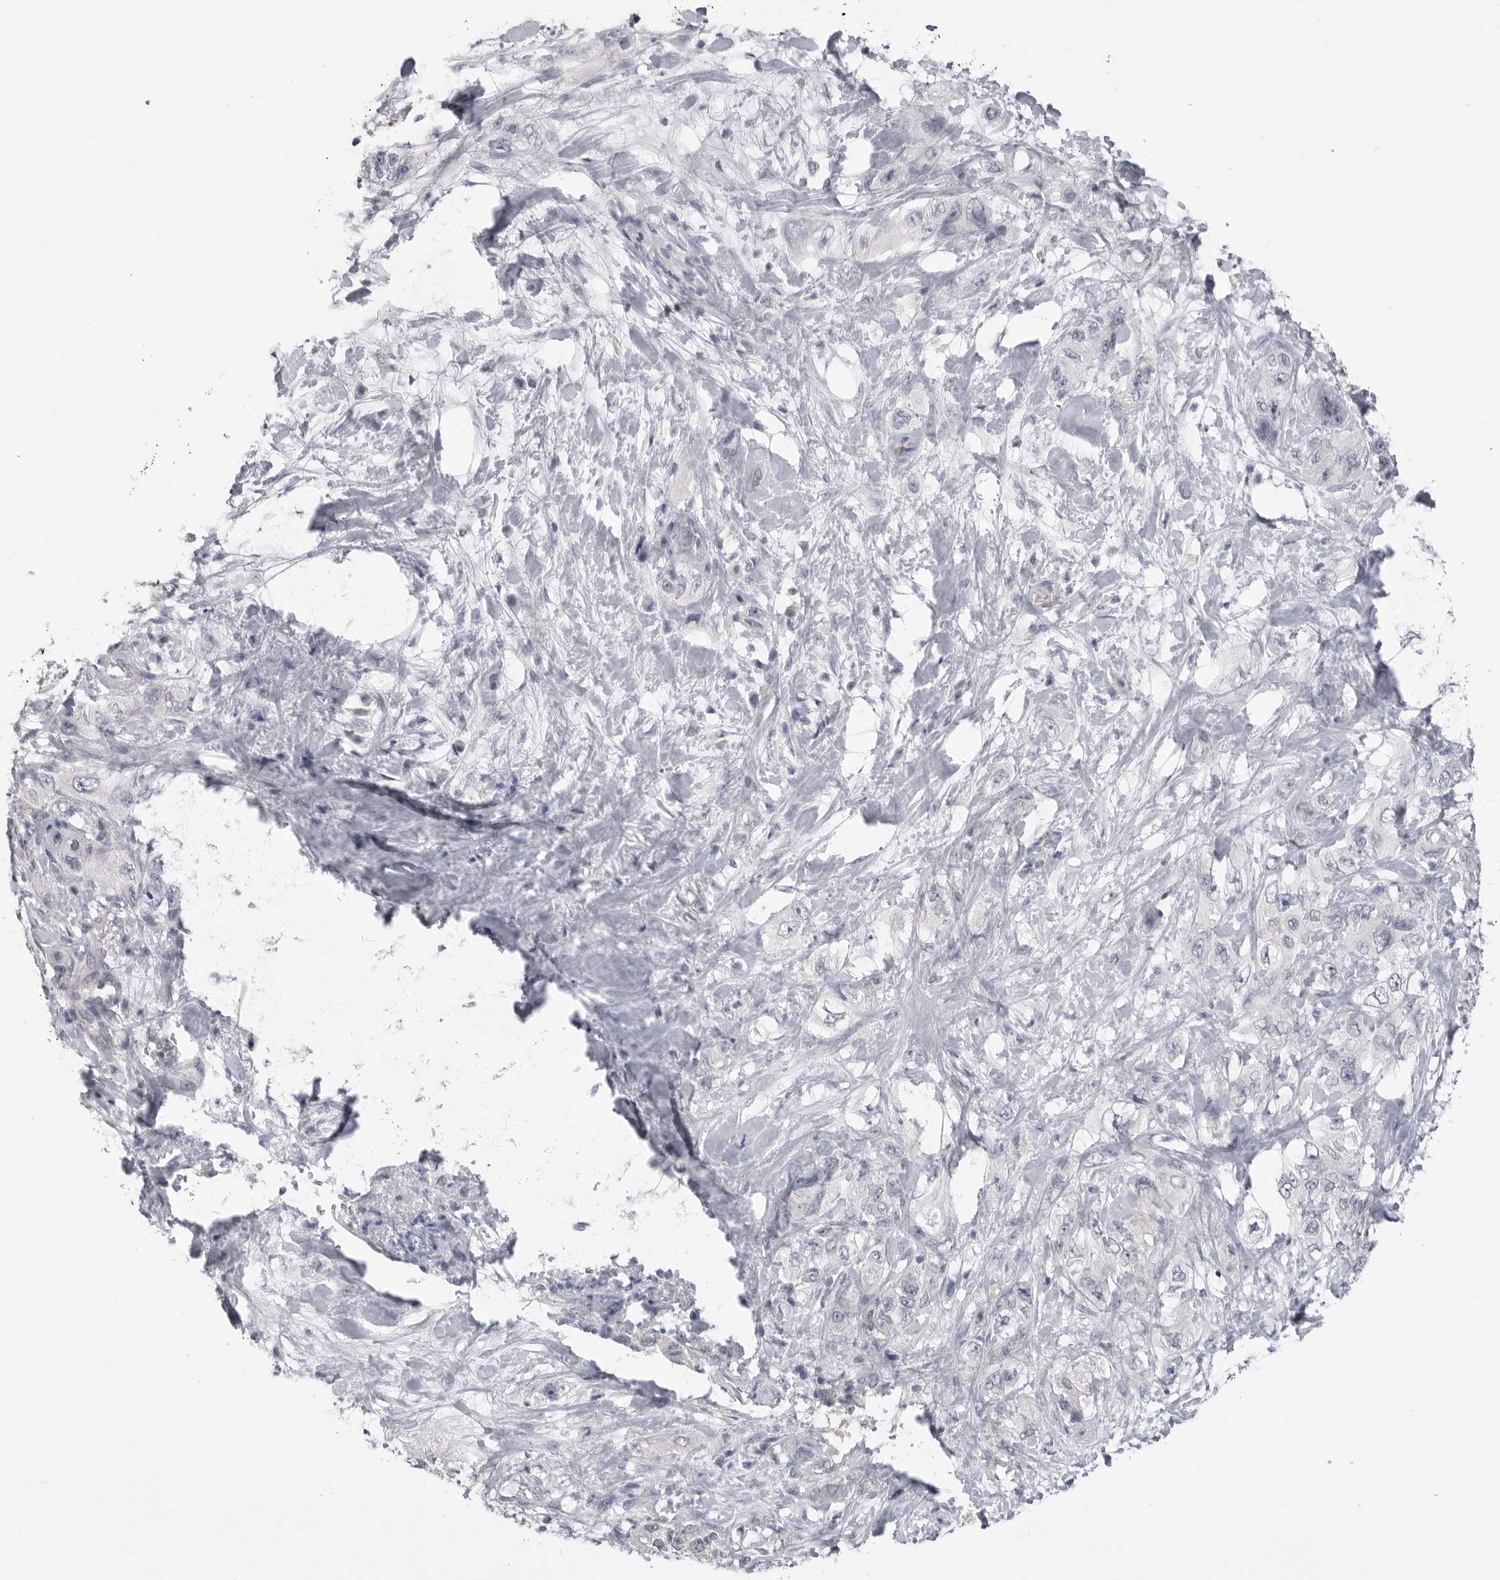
{"staining": {"intensity": "negative", "quantity": "none", "location": "none"}, "tissue": "pancreatic cancer", "cell_type": "Tumor cells", "image_type": "cancer", "snomed": [{"axis": "morphology", "description": "Adenocarcinoma, NOS"}, {"axis": "topography", "description": "Pancreas"}], "caption": "The micrograph exhibits no significant staining in tumor cells of adenocarcinoma (pancreatic).", "gene": "DLGAP3", "patient": {"sex": "female", "age": 73}}